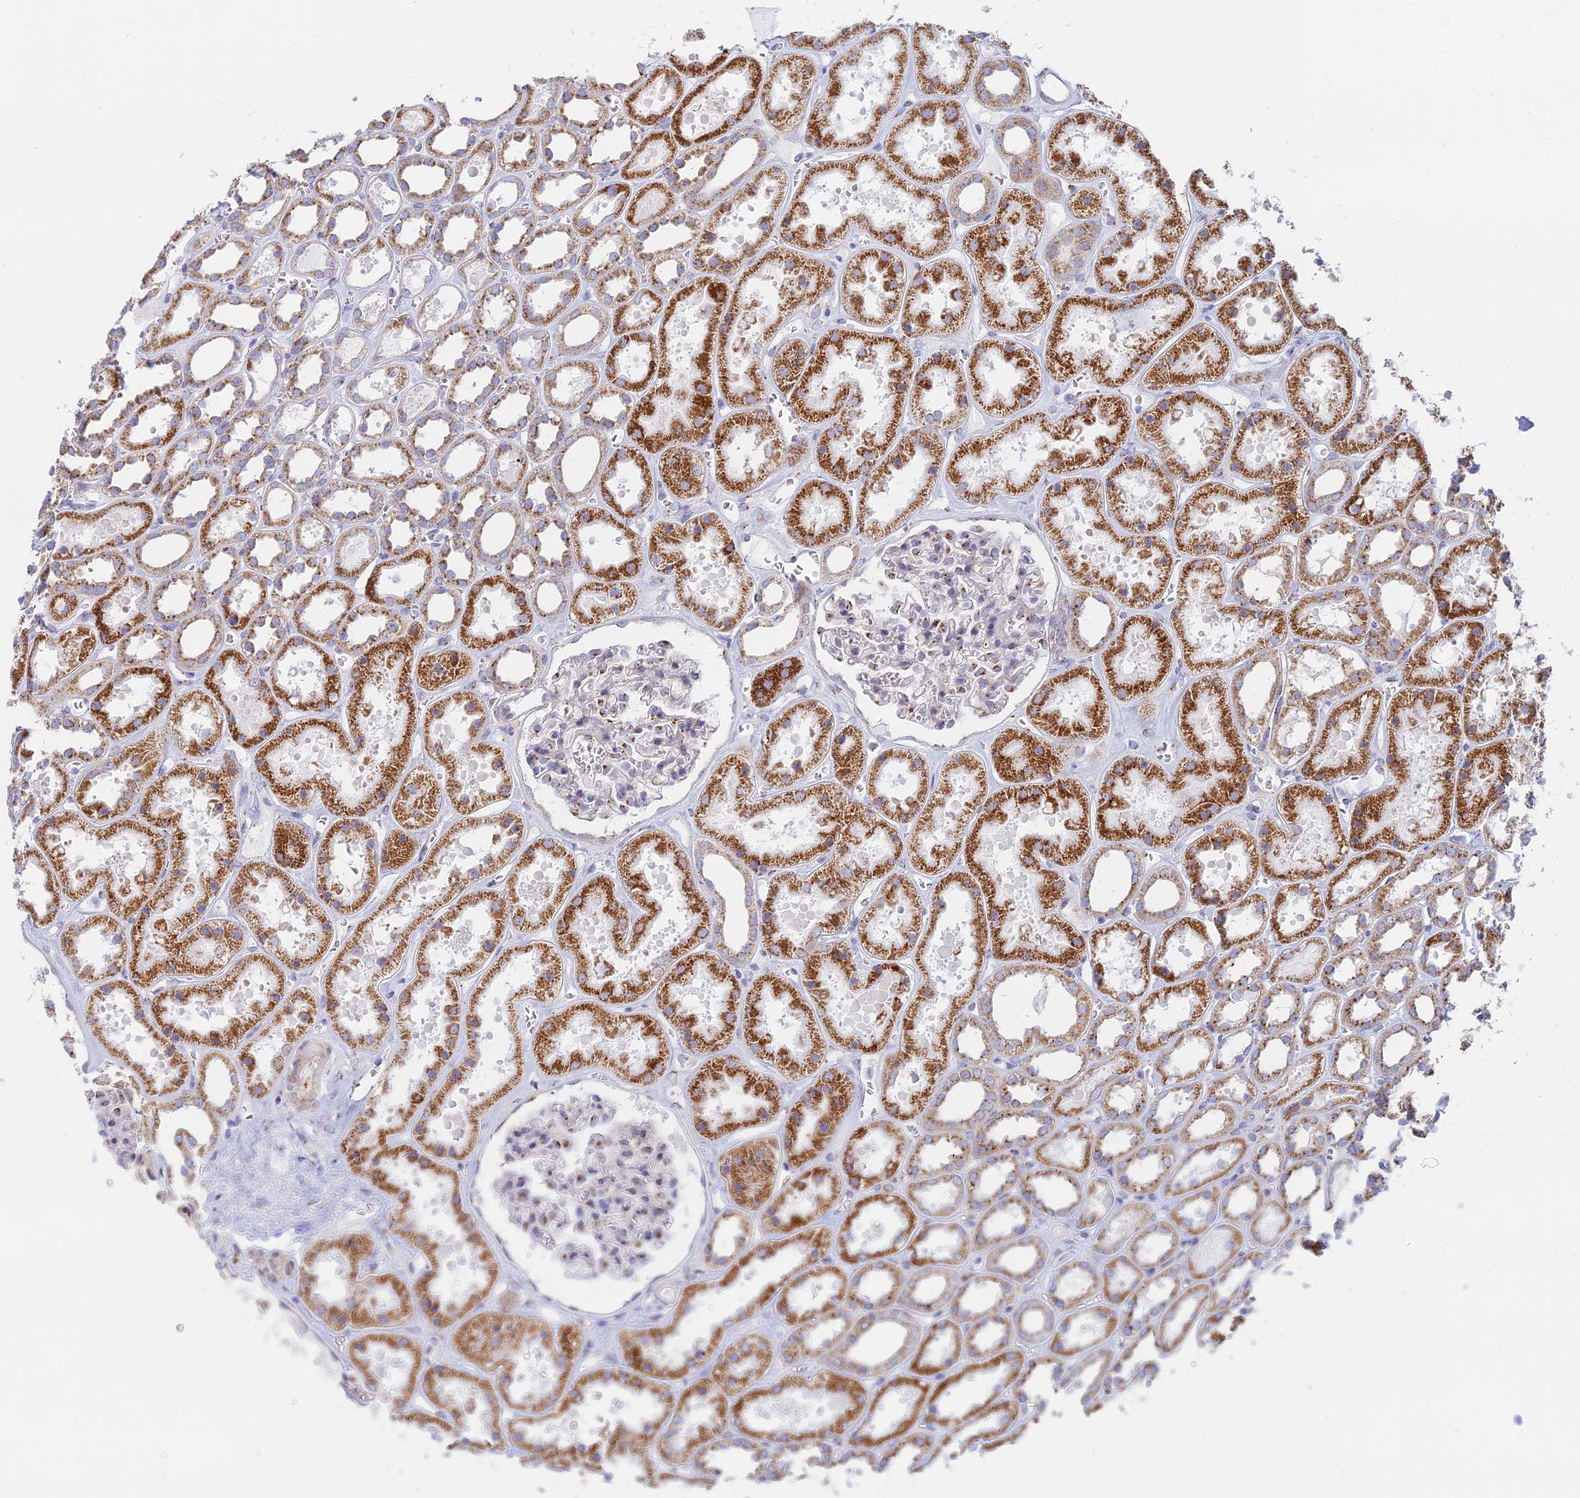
{"staining": {"intensity": "moderate", "quantity": "25%-75%", "location": "cytoplasmic/membranous"}, "tissue": "kidney", "cell_type": "Cells in glomeruli", "image_type": "normal", "snomed": [{"axis": "morphology", "description": "Normal tissue, NOS"}, {"axis": "topography", "description": "Kidney"}], "caption": "Immunohistochemical staining of benign kidney displays medium levels of moderate cytoplasmic/membranous expression in about 25%-75% of cells in glomeruli. (DAB (3,3'-diaminobenzidine) IHC with brightfield microscopy, high magnification).", "gene": "ENSG00000267561", "patient": {"sex": "female", "age": 41}}